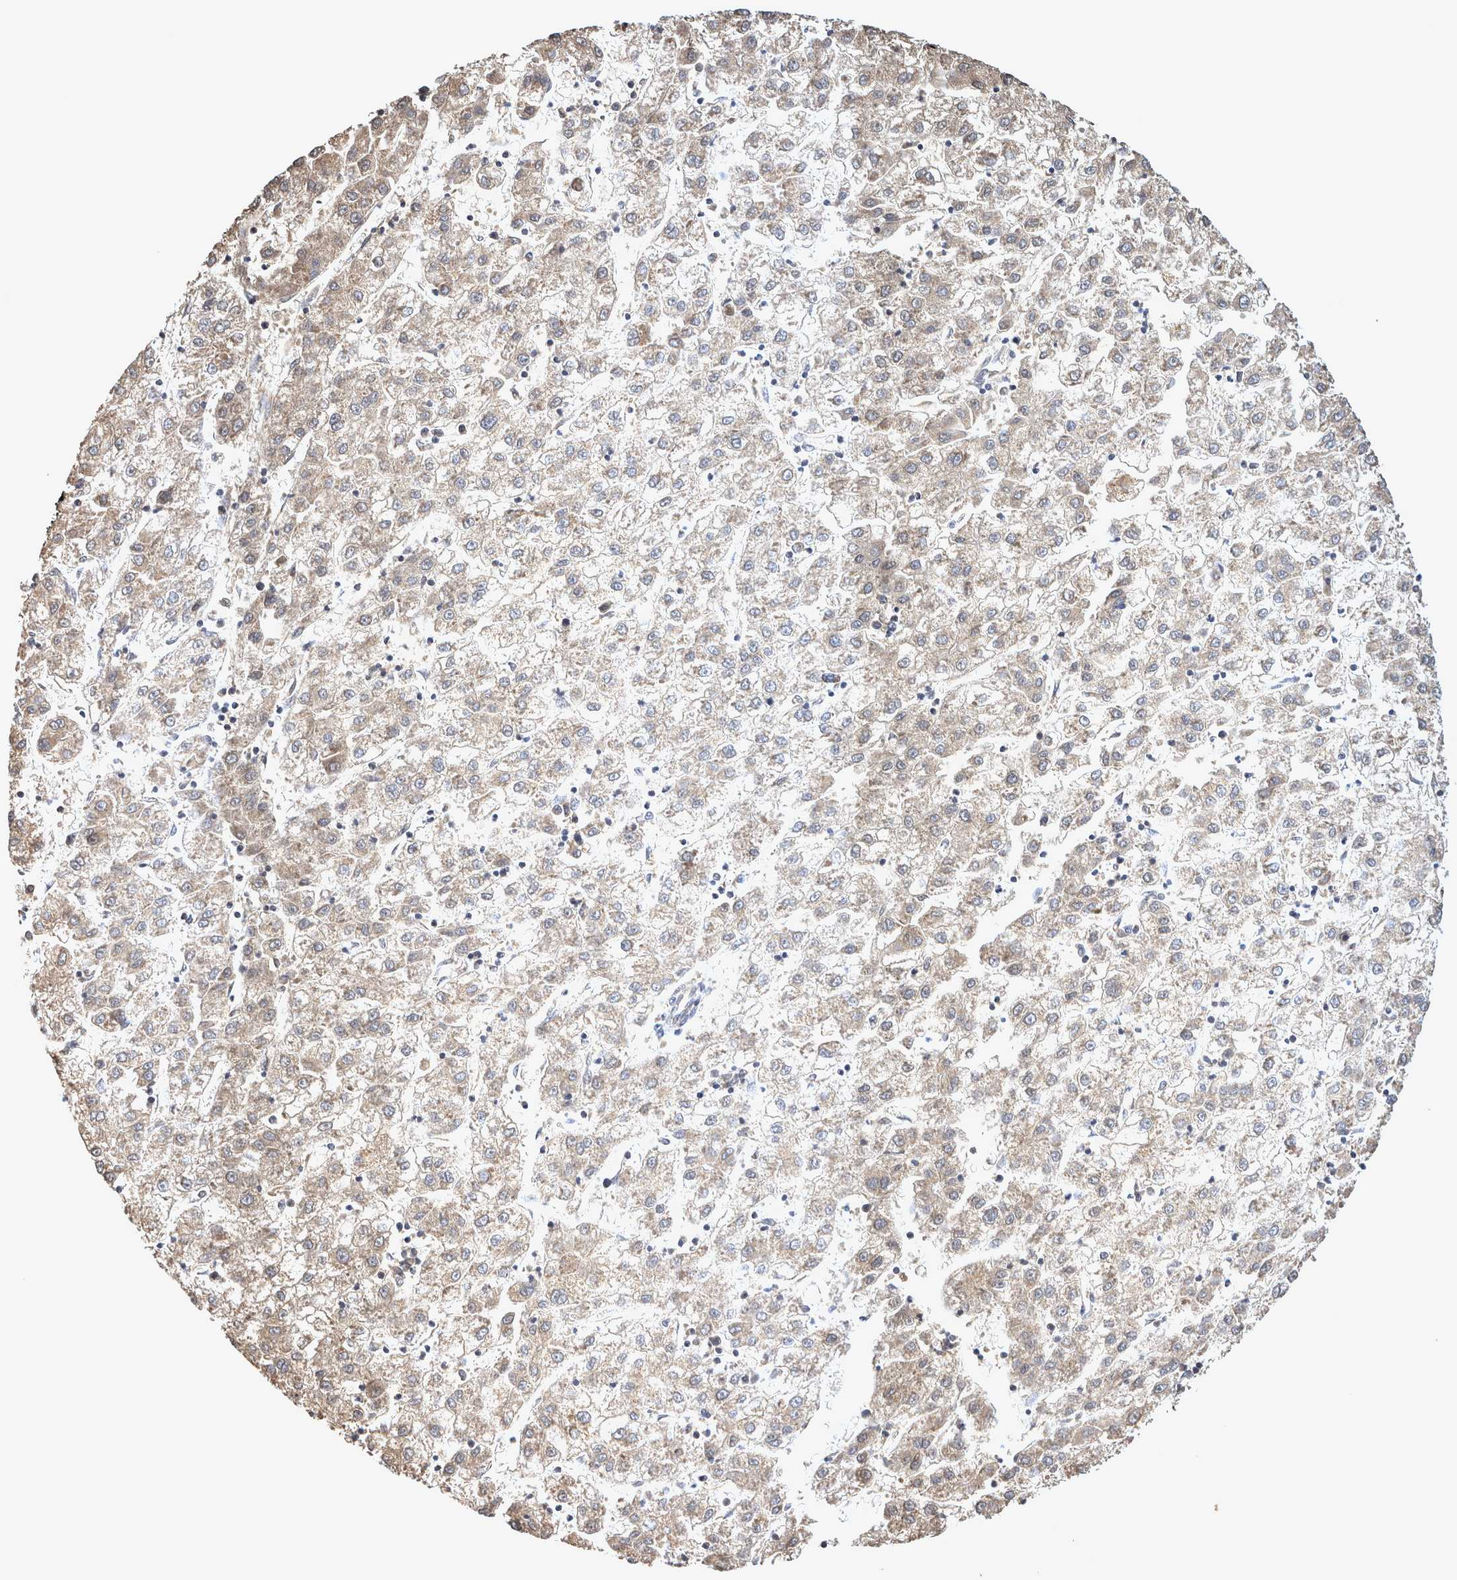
{"staining": {"intensity": "weak", "quantity": "<25%", "location": "cytoplasmic/membranous"}, "tissue": "liver cancer", "cell_type": "Tumor cells", "image_type": "cancer", "snomed": [{"axis": "morphology", "description": "Carcinoma, Hepatocellular, NOS"}, {"axis": "topography", "description": "Liver"}], "caption": "The immunohistochemistry (IHC) image has no significant expression in tumor cells of liver cancer (hepatocellular carcinoma) tissue.", "gene": "ATXN2", "patient": {"sex": "male", "age": 72}}